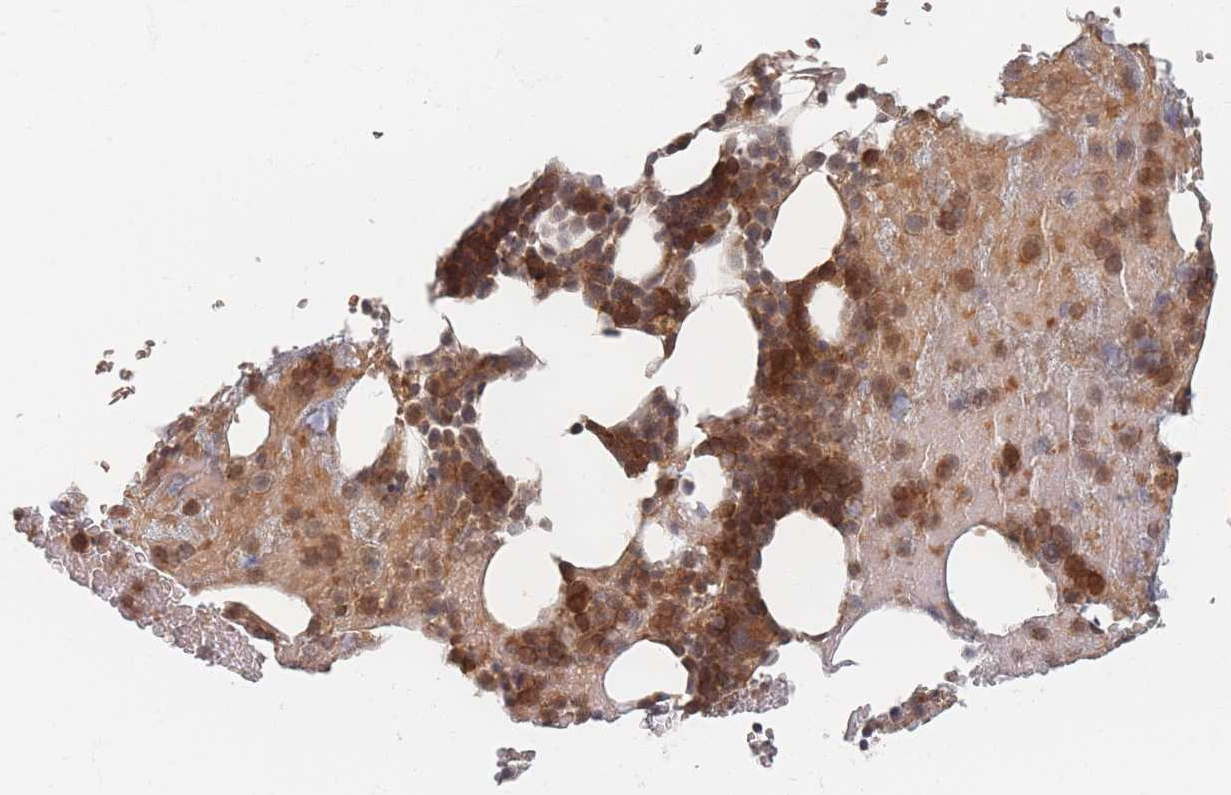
{"staining": {"intensity": "moderate", "quantity": ">75%", "location": "cytoplasmic/membranous,nuclear"}, "tissue": "bone marrow", "cell_type": "Hematopoietic cells", "image_type": "normal", "snomed": [{"axis": "morphology", "description": "Normal tissue, NOS"}, {"axis": "topography", "description": "Bone marrow"}], "caption": "High-power microscopy captured an immunohistochemistry (IHC) histopathology image of normal bone marrow, revealing moderate cytoplasmic/membranous,nuclear expression in about >75% of hematopoietic cells.", "gene": "PSMD9", "patient": {"sex": "male", "age": 26}}